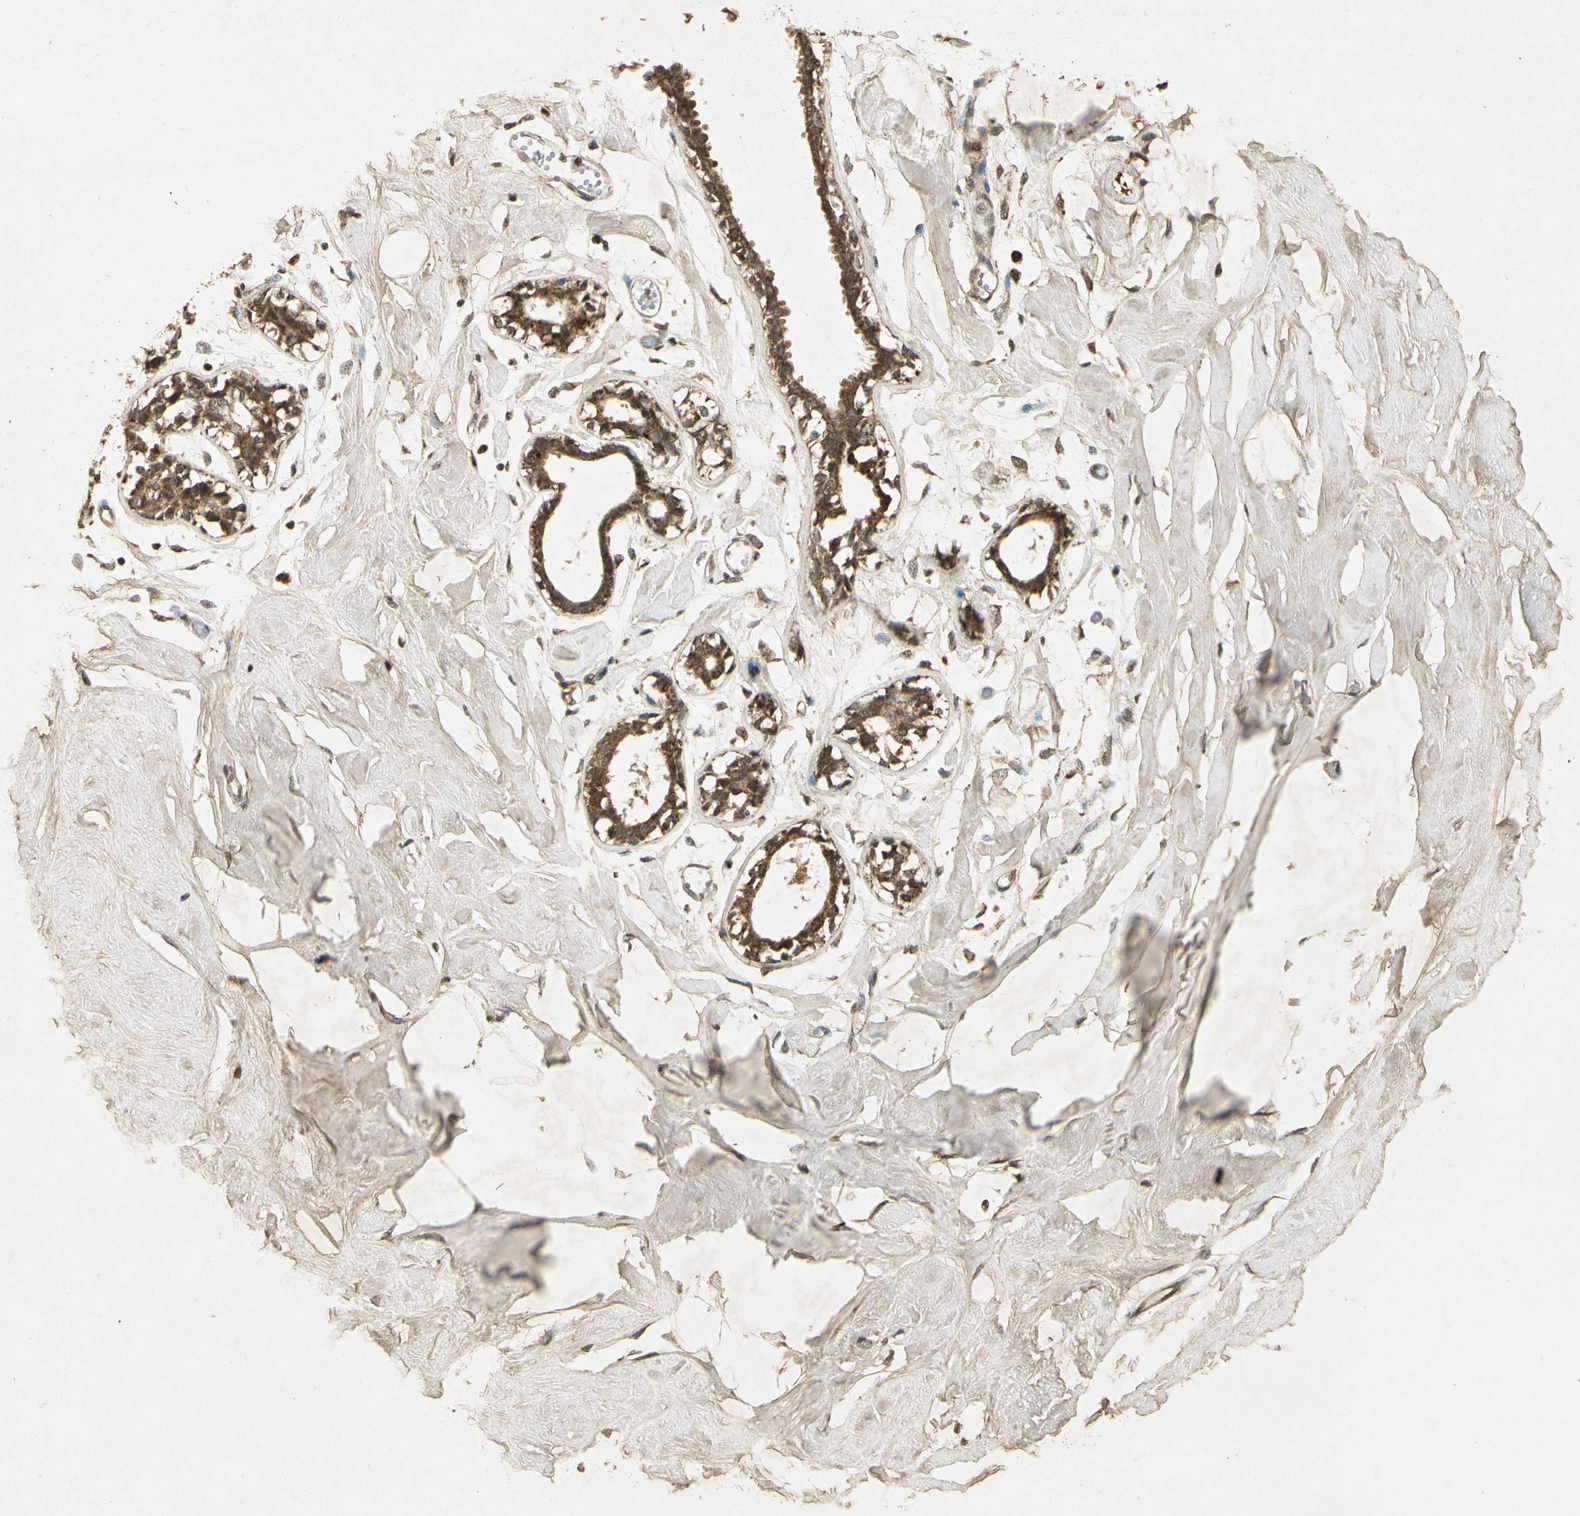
{"staining": {"intensity": "moderate", "quantity": ">75%", "location": "cytoplasmic/membranous"}, "tissue": "breast", "cell_type": "Adipocytes", "image_type": "normal", "snomed": [{"axis": "morphology", "description": "Normal tissue, NOS"}, {"axis": "topography", "description": "Breast"}, {"axis": "topography", "description": "Soft tissue"}], "caption": "Adipocytes show medium levels of moderate cytoplasmic/membranous staining in about >75% of cells in normal human breast.", "gene": "PRDX3", "patient": {"sex": "female", "age": 25}}